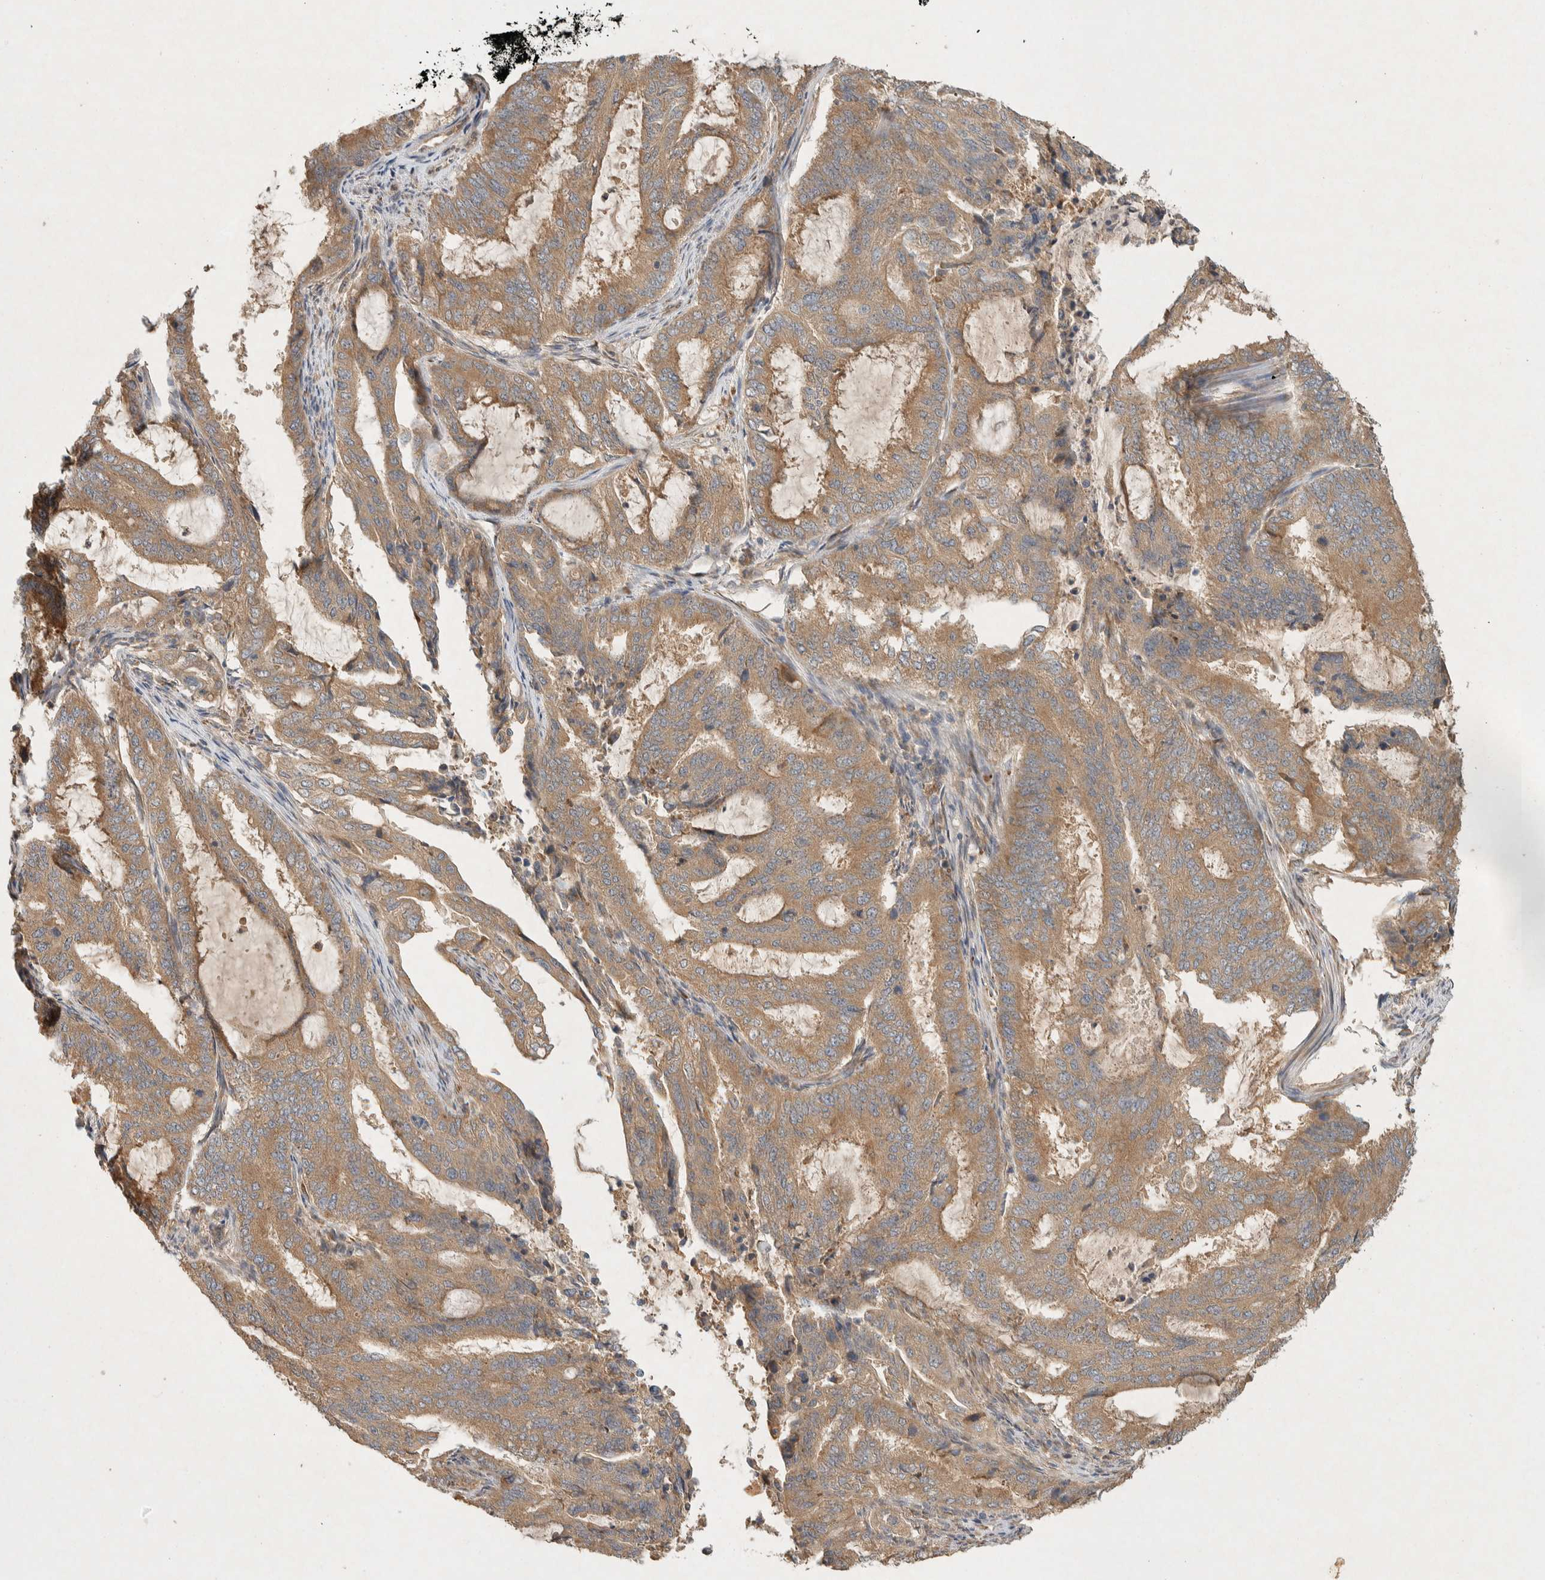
{"staining": {"intensity": "moderate", "quantity": ">75%", "location": "cytoplasmic/membranous"}, "tissue": "endometrial cancer", "cell_type": "Tumor cells", "image_type": "cancer", "snomed": [{"axis": "morphology", "description": "Adenocarcinoma, NOS"}, {"axis": "topography", "description": "Endometrium"}], "caption": "Immunohistochemistry (IHC) staining of endometrial cancer, which reveals medium levels of moderate cytoplasmic/membranous positivity in approximately >75% of tumor cells indicating moderate cytoplasmic/membranous protein staining. The staining was performed using DAB (3,3'-diaminobenzidine) (brown) for protein detection and nuclei were counterstained in hematoxylin (blue).", "gene": "PXK", "patient": {"sex": "female", "age": 51}}